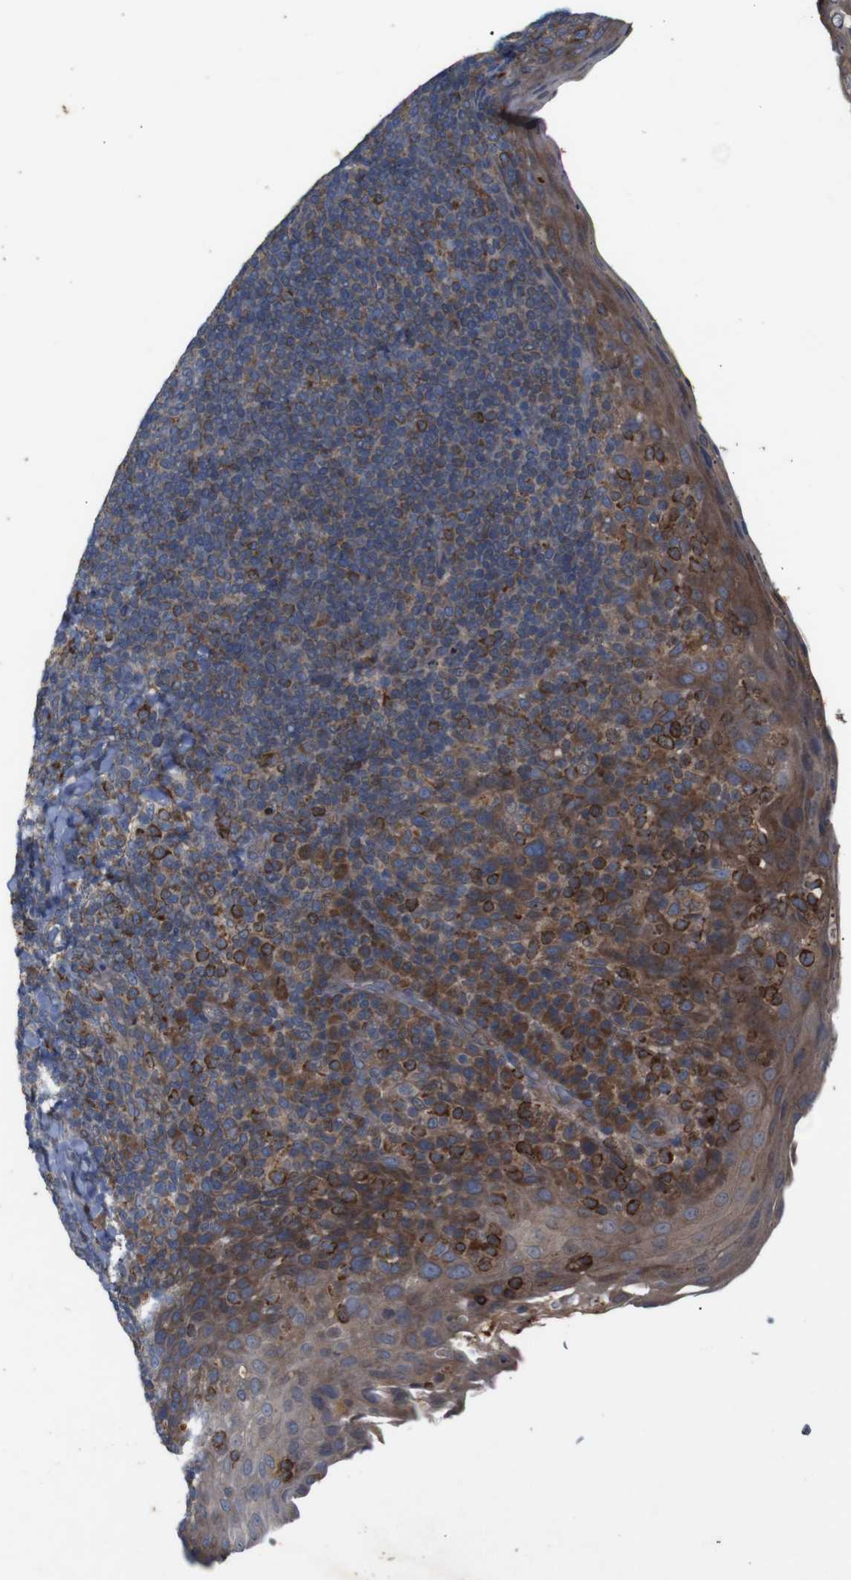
{"staining": {"intensity": "weak", "quantity": "25%-75%", "location": "cytoplasmic/membranous"}, "tissue": "tonsil", "cell_type": "Germinal center cells", "image_type": "normal", "snomed": [{"axis": "morphology", "description": "Normal tissue, NOS"}, {"axis": "topography", "description": "Tonsil"}], "caption": "Immunohistochemistry (IHC) of unremarkable tonsil reveals low levels of weak cytoplasmic/membranous positivity in approximately 25%-75% of germinal center cells.", "gene": "PTPN1", "patient": {"sex": "male", "age": 17}}